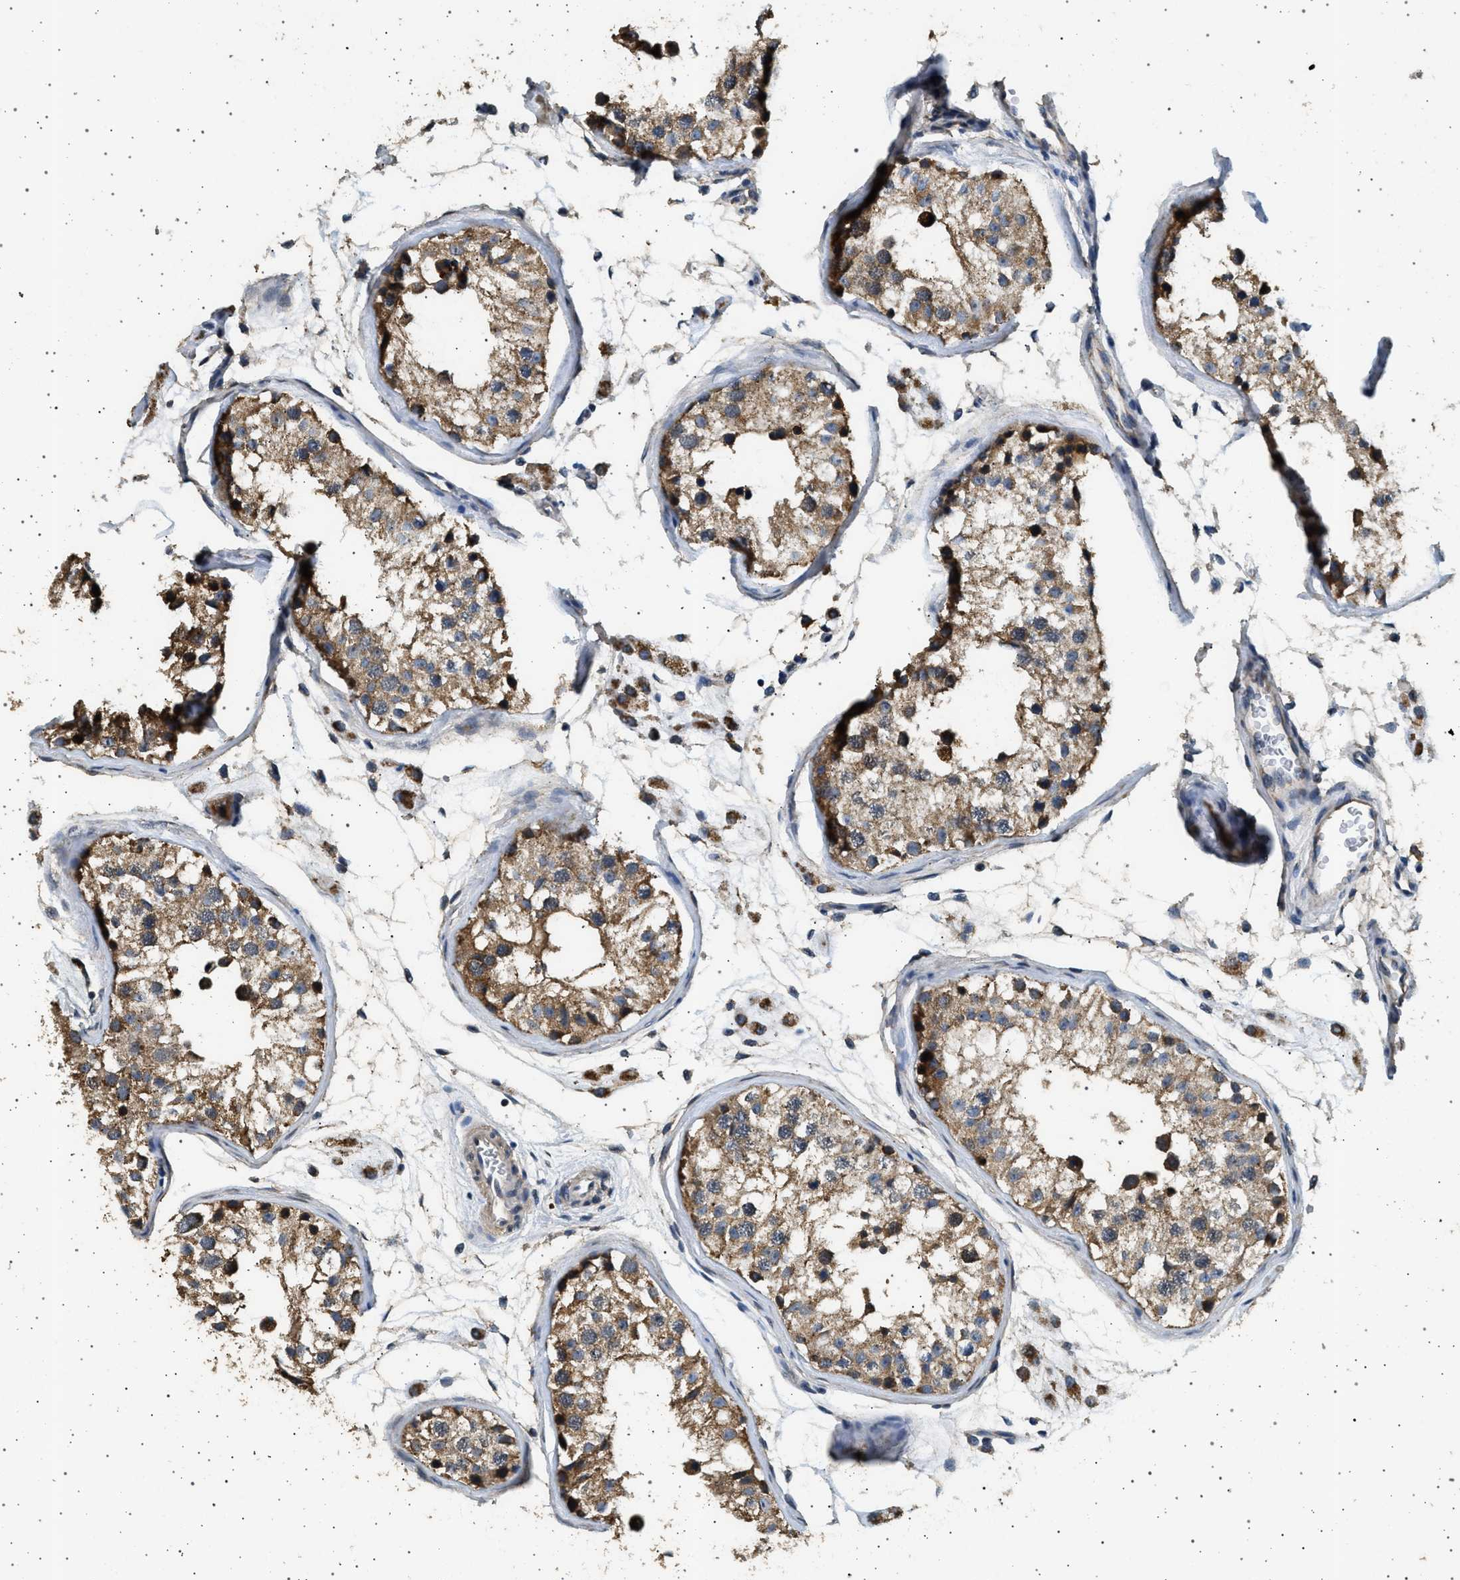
{"staining": {"intensity": "moderate", "quantity": ">75%", "location": "cytoplasmic/membranous"}, "tissue": "testis", "cell_type": "Cells in seminiferous ducts", "image_type": "normal", "snomed": [{"axis": "morphology", "description": "Normal tissue, NOS"}, {"axis": "morphology", "description": "Adenocarcinoma, metastatic, NOS"}, {"axis": "topography", "description": "Testis"}], "caption": "IHC of unremarkable testis displays medium levels of moderate cytoplasmic/membranous positivity in about >75% of cells in seminiferous ducts. The protein is shown in brown color, while the nuclei are stained blue.", "gene": "KCNA4", "patient": {"sex": "male", "age": 26}}